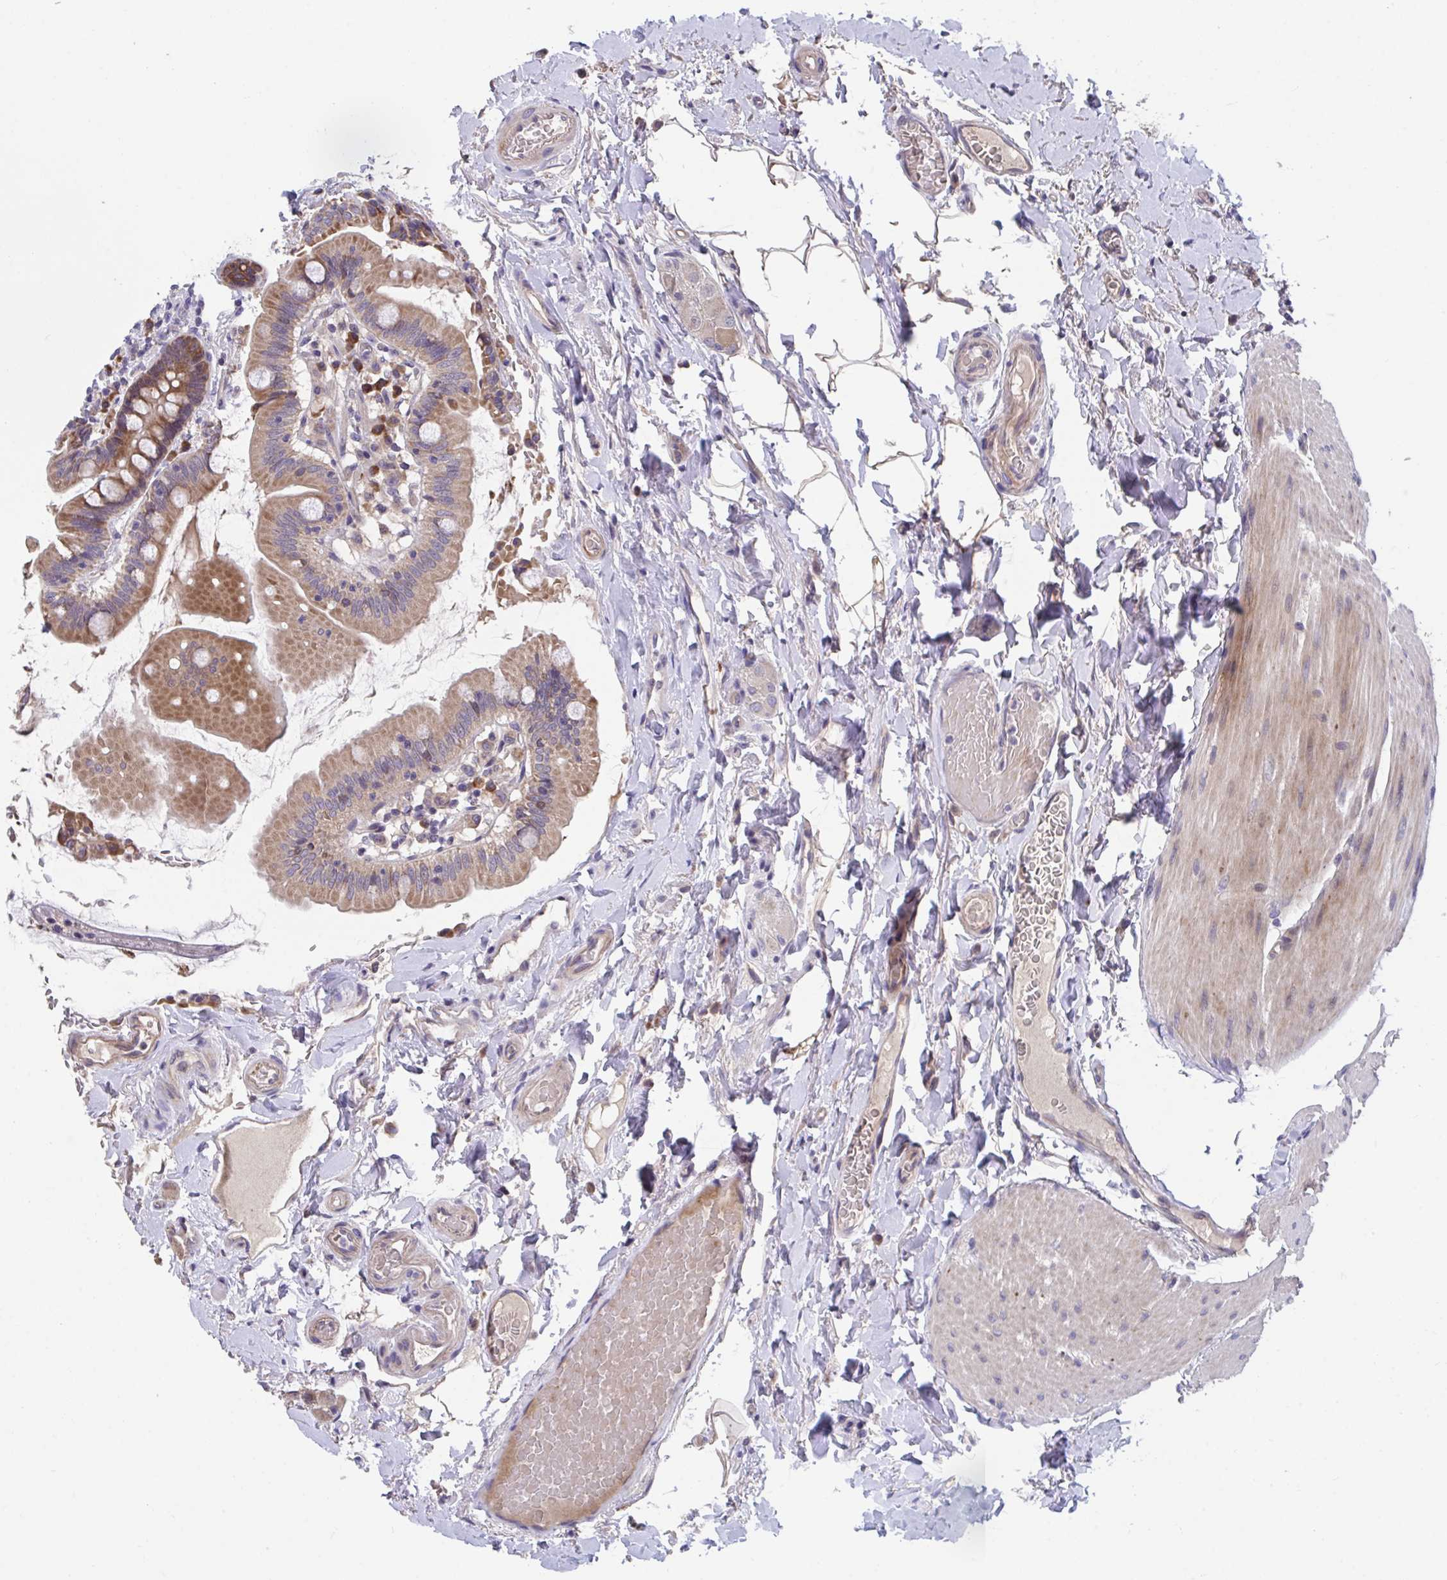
{"staining": {"intensity": "moderate", "quantity": ">75%", "location": "cytoplasmic/membranous"}, "tissue": "small intestine", "cell_type": "Glandular cells", "image_type": "normal", "snomed": [{"axis": "morphology", "description": "Normal tissue, NOS"}, {"axis": "topography", "description": "Small intestine"}], "caption": "Brown immunohistochemical staining in unremarkable human small intestine reveals moderate cytoplasmic/membranous staining in approximately >75% of glandular cells. The protein of interest is shown in brown color, while the nuclei are stained blue.", "gene": "SUSD4", "patient": {"sex": "female", "age": 64}}